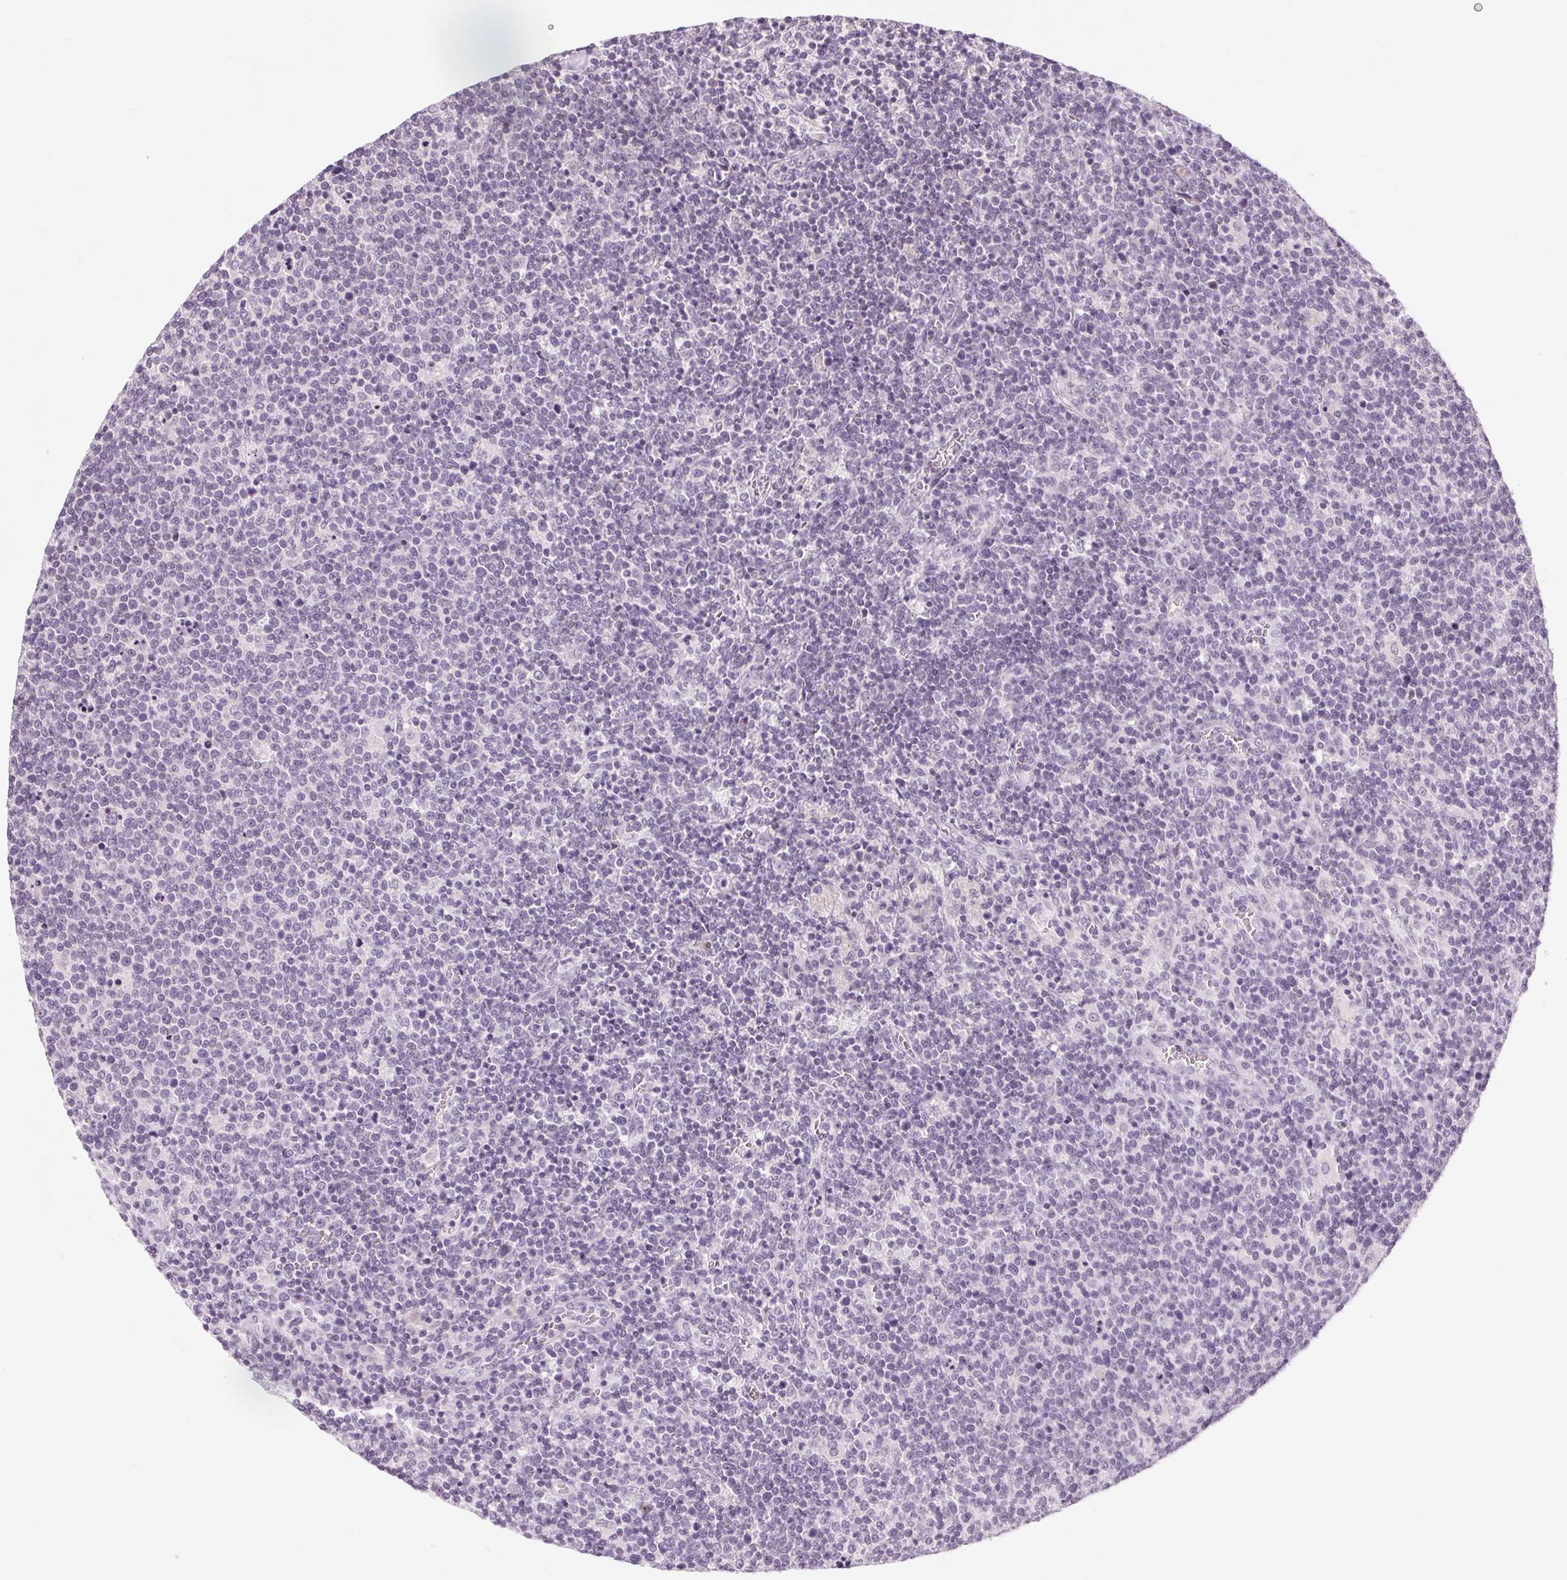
{"staining": {"intensity": "negative", "quantity": "none", "location": "none"}, "tissue": "lymphoma", "cell_type": "Tumor cells", "image_type": "cancer", "snomed": [{"axis": "morphology", "description": "Malignant lymphoma, non-Hodgkin's type, High grade"}, {"axis": "topography", "description": "Lymph node"}], "caption": "An immunohistochemistry histopathology image of lymphoma is shown. There is no staining in tumor cells of lymphoma.", "gene": "KLHL40", "patient": {"sex": "male", "age": 61}}